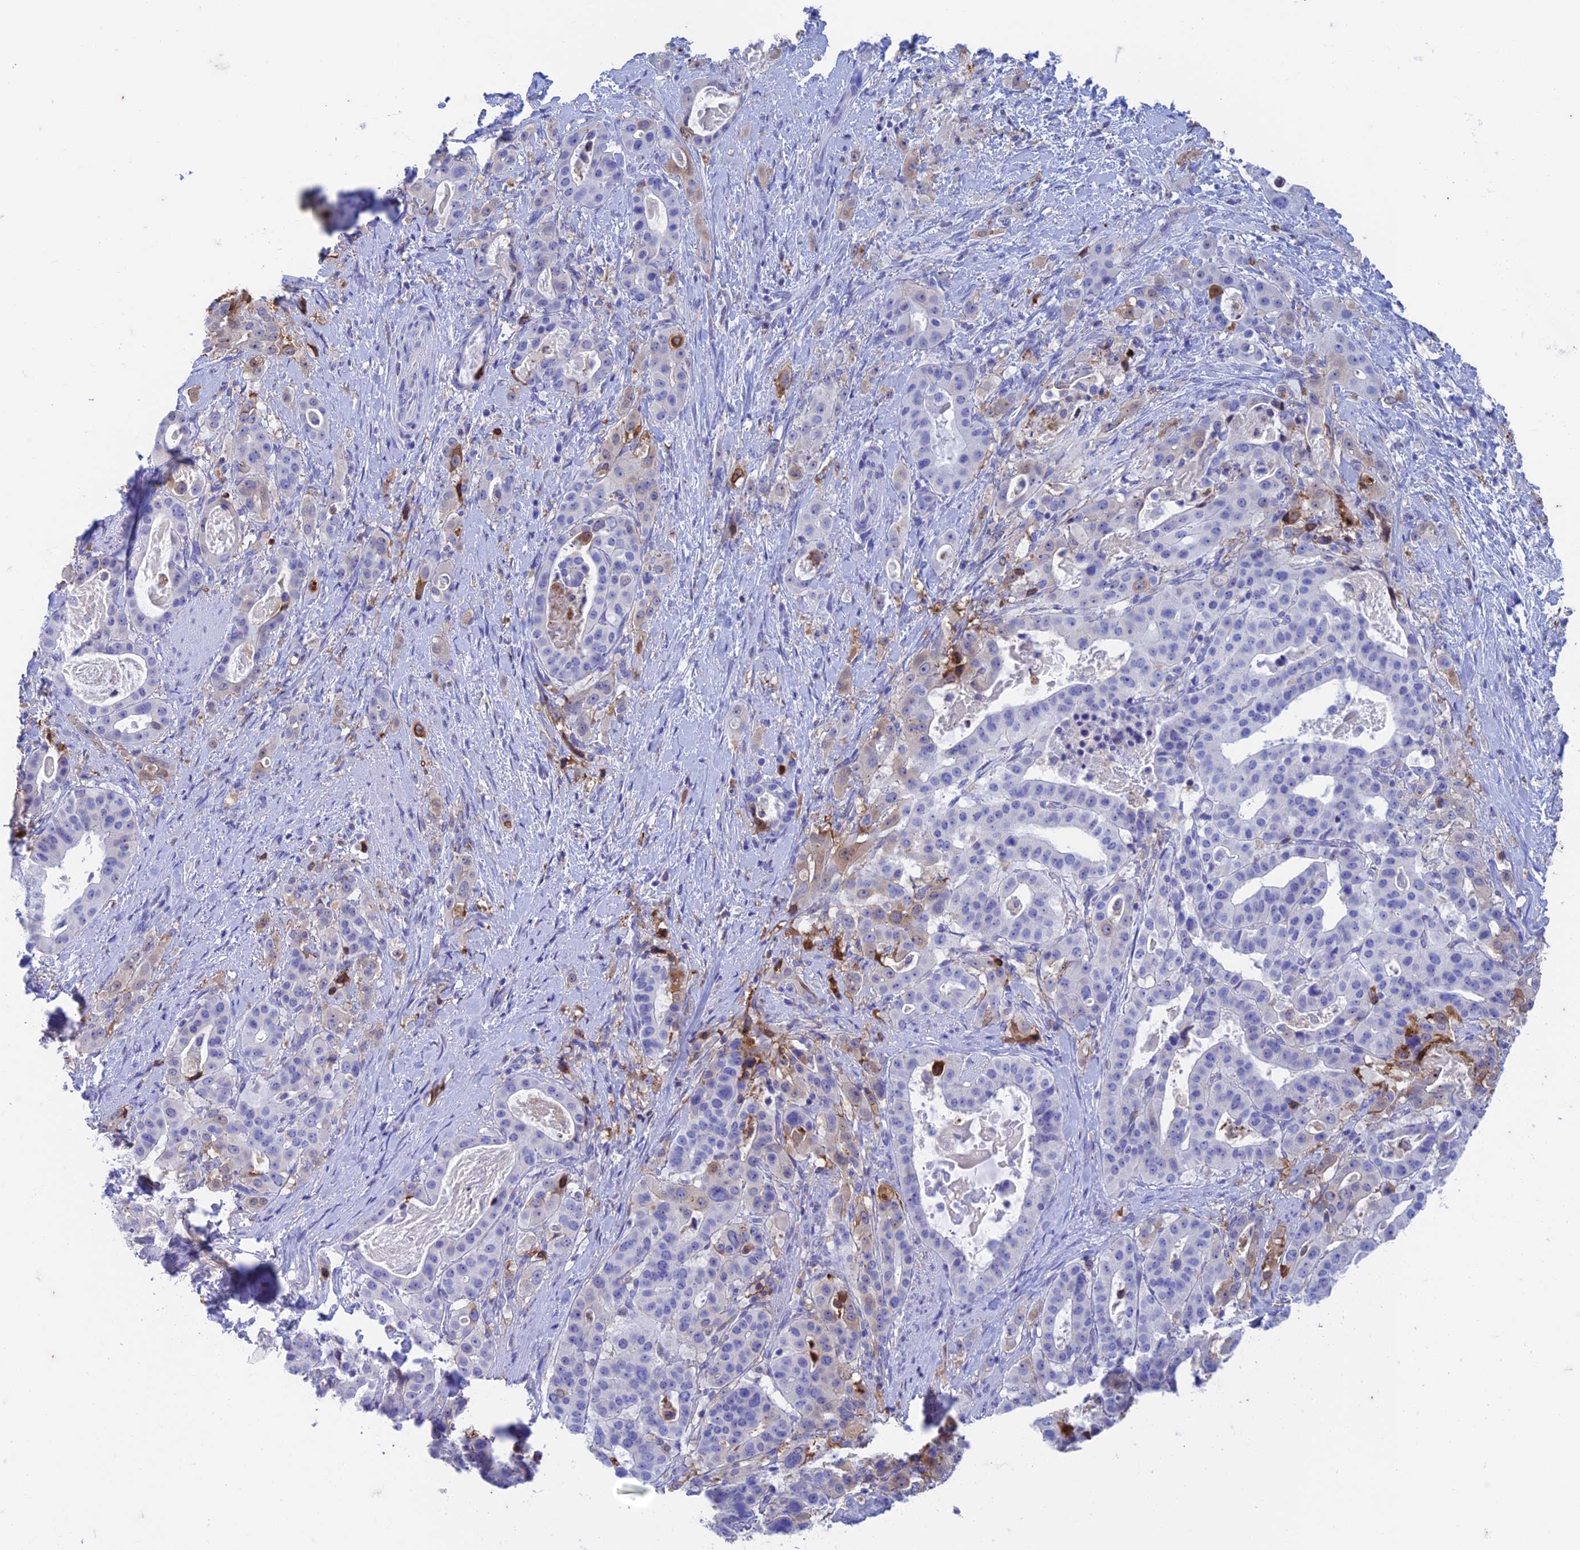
{"staining": {"intensity": "weak", "quantity": "<25%", "location": "cytoplasmic/membranous"}, "tissue": "stomach cancer", "cell_type": "Tumor cells", "image_type": "cancer", "snomed": [{"axis": "morphology", "description": "Adenocarcinoma, NOS"}, {"axis": "topography", "description": "Stomach"}], "caption": "DAB immunohistochemical staining of human adenocarcinoma (stomach) reveals no significant expression in tumor cells.", "gene": "FGF7", "patient": {"sex": "male", "age": 48}}